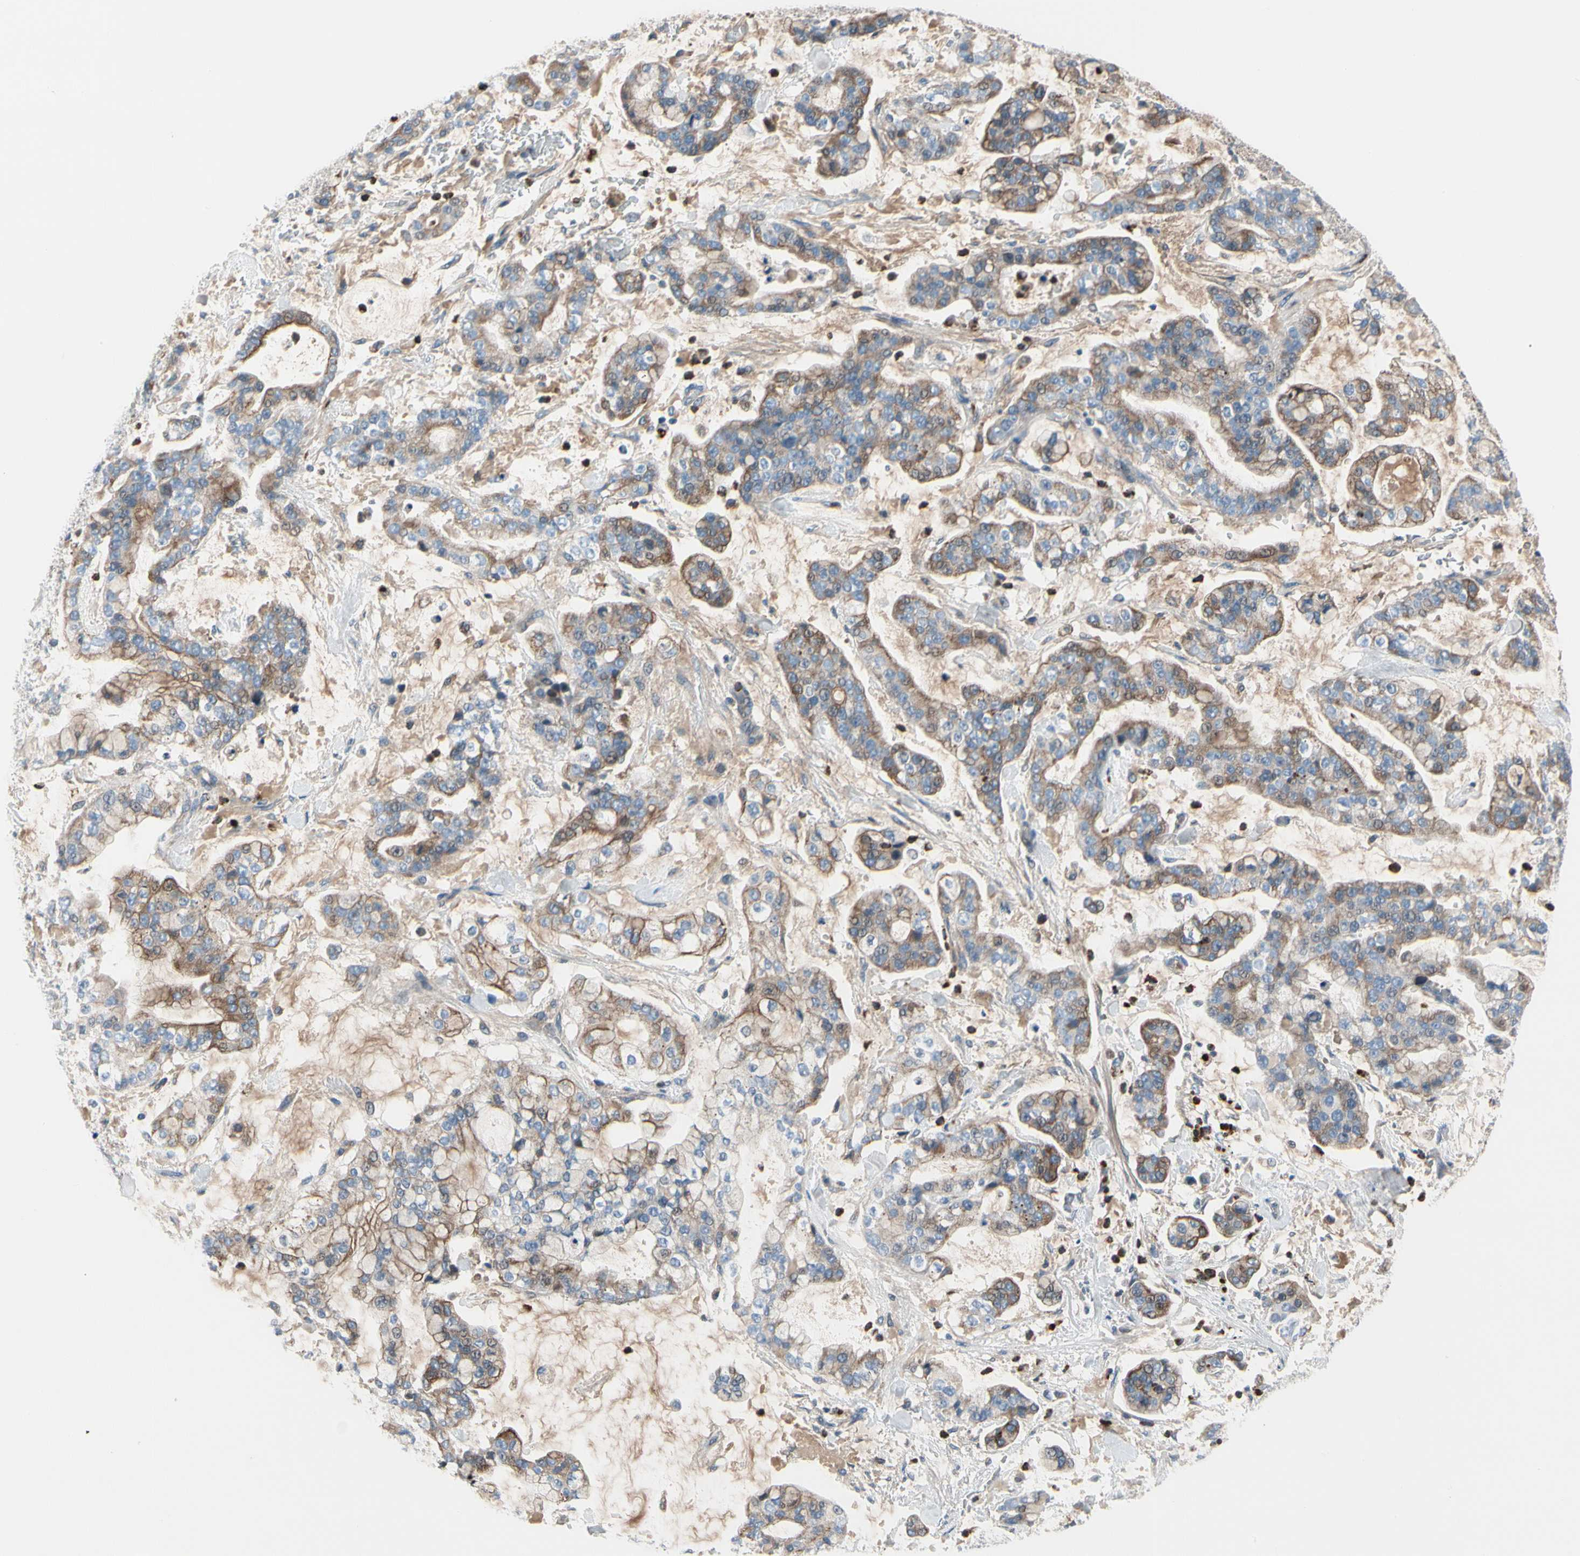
{"staining": {"intensity": "moderate", "quantity": "<25%", "location": "cytoplasmic/membranous"}, "tissue": "stomach cancer", "cell_type": "Tumor cells", "image_type": "cancer", "snomed": [{"axis": "morphology", "description": "Normal tissue, NOS"}, {"axis": "morphology", "description": "Adenocarcinoma, NOS"}, {"axis": "topography", "description": "Stomach, upper"}, {"axis": "topography", "description": "Stomach"}], "caption": "DAB immunohistochemical staining of human adenocarcinoma (stomach) exhibits moderate cytoplasmic/membranous protein positivity in about <25% of tumor cells.", "gene": "HJURP", "patient": {"sex": "male", "age": 76}}